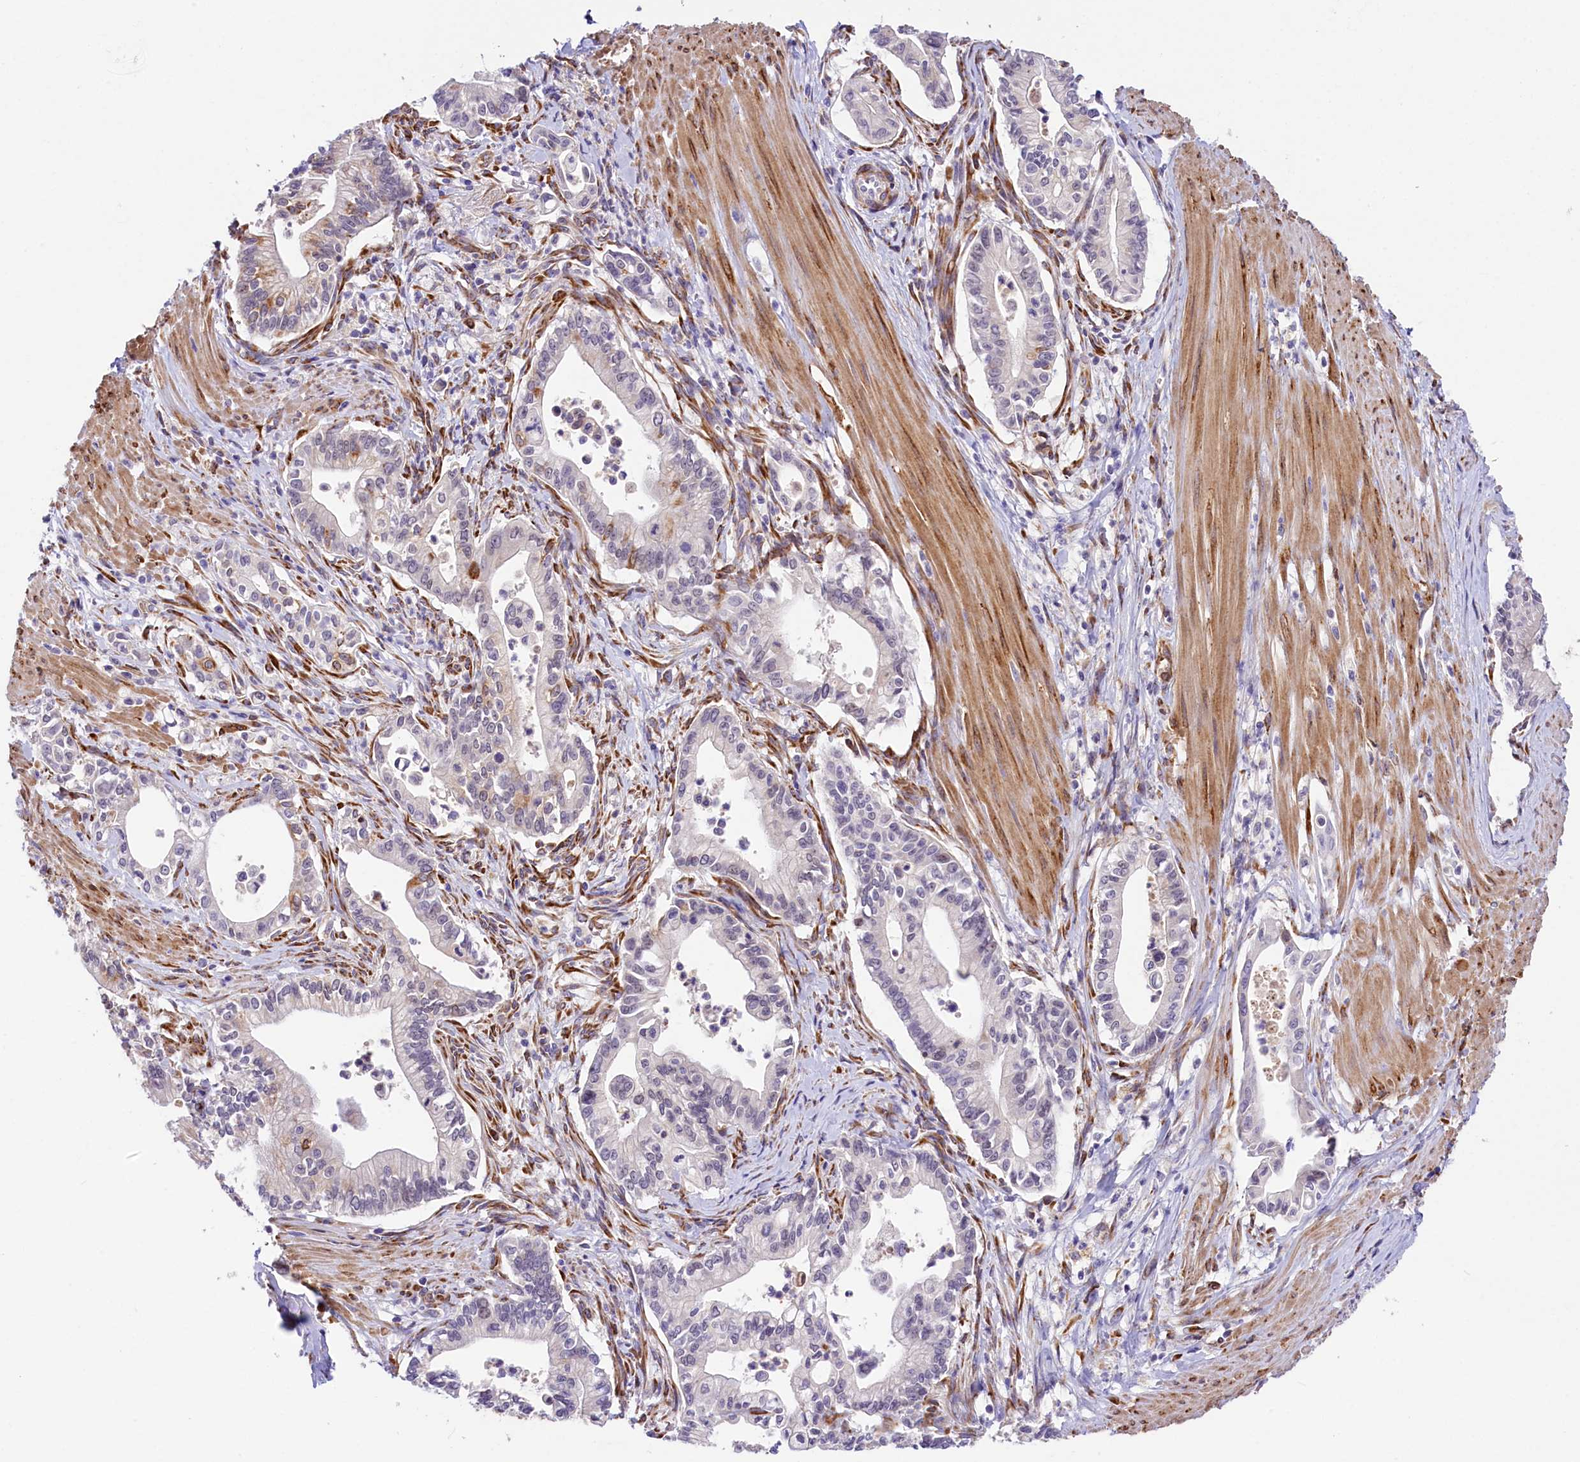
{"staining": {"intensity": "moderate", "quantity": "<25%", "location": "cytoplasmic/membranous"}, "tissue": "pancreatic cancer", "cell_type": "Tumor cells", "image_type": "cancer", "snomed": [{"axis": "morphology", "description": "Adenocarcinoma, NOS"}, {"axis": "topography", "description": "Pancreas"}], "caption": "High-power microscopy captured an immunohistochemistry photomicrograph of pancreatic cancer, revealing moderate cytoplasmic/membranous staining in about <25% of tumor cells.", "gene": "ITGA1", "patient": {"sex": "male", "age": 78}}